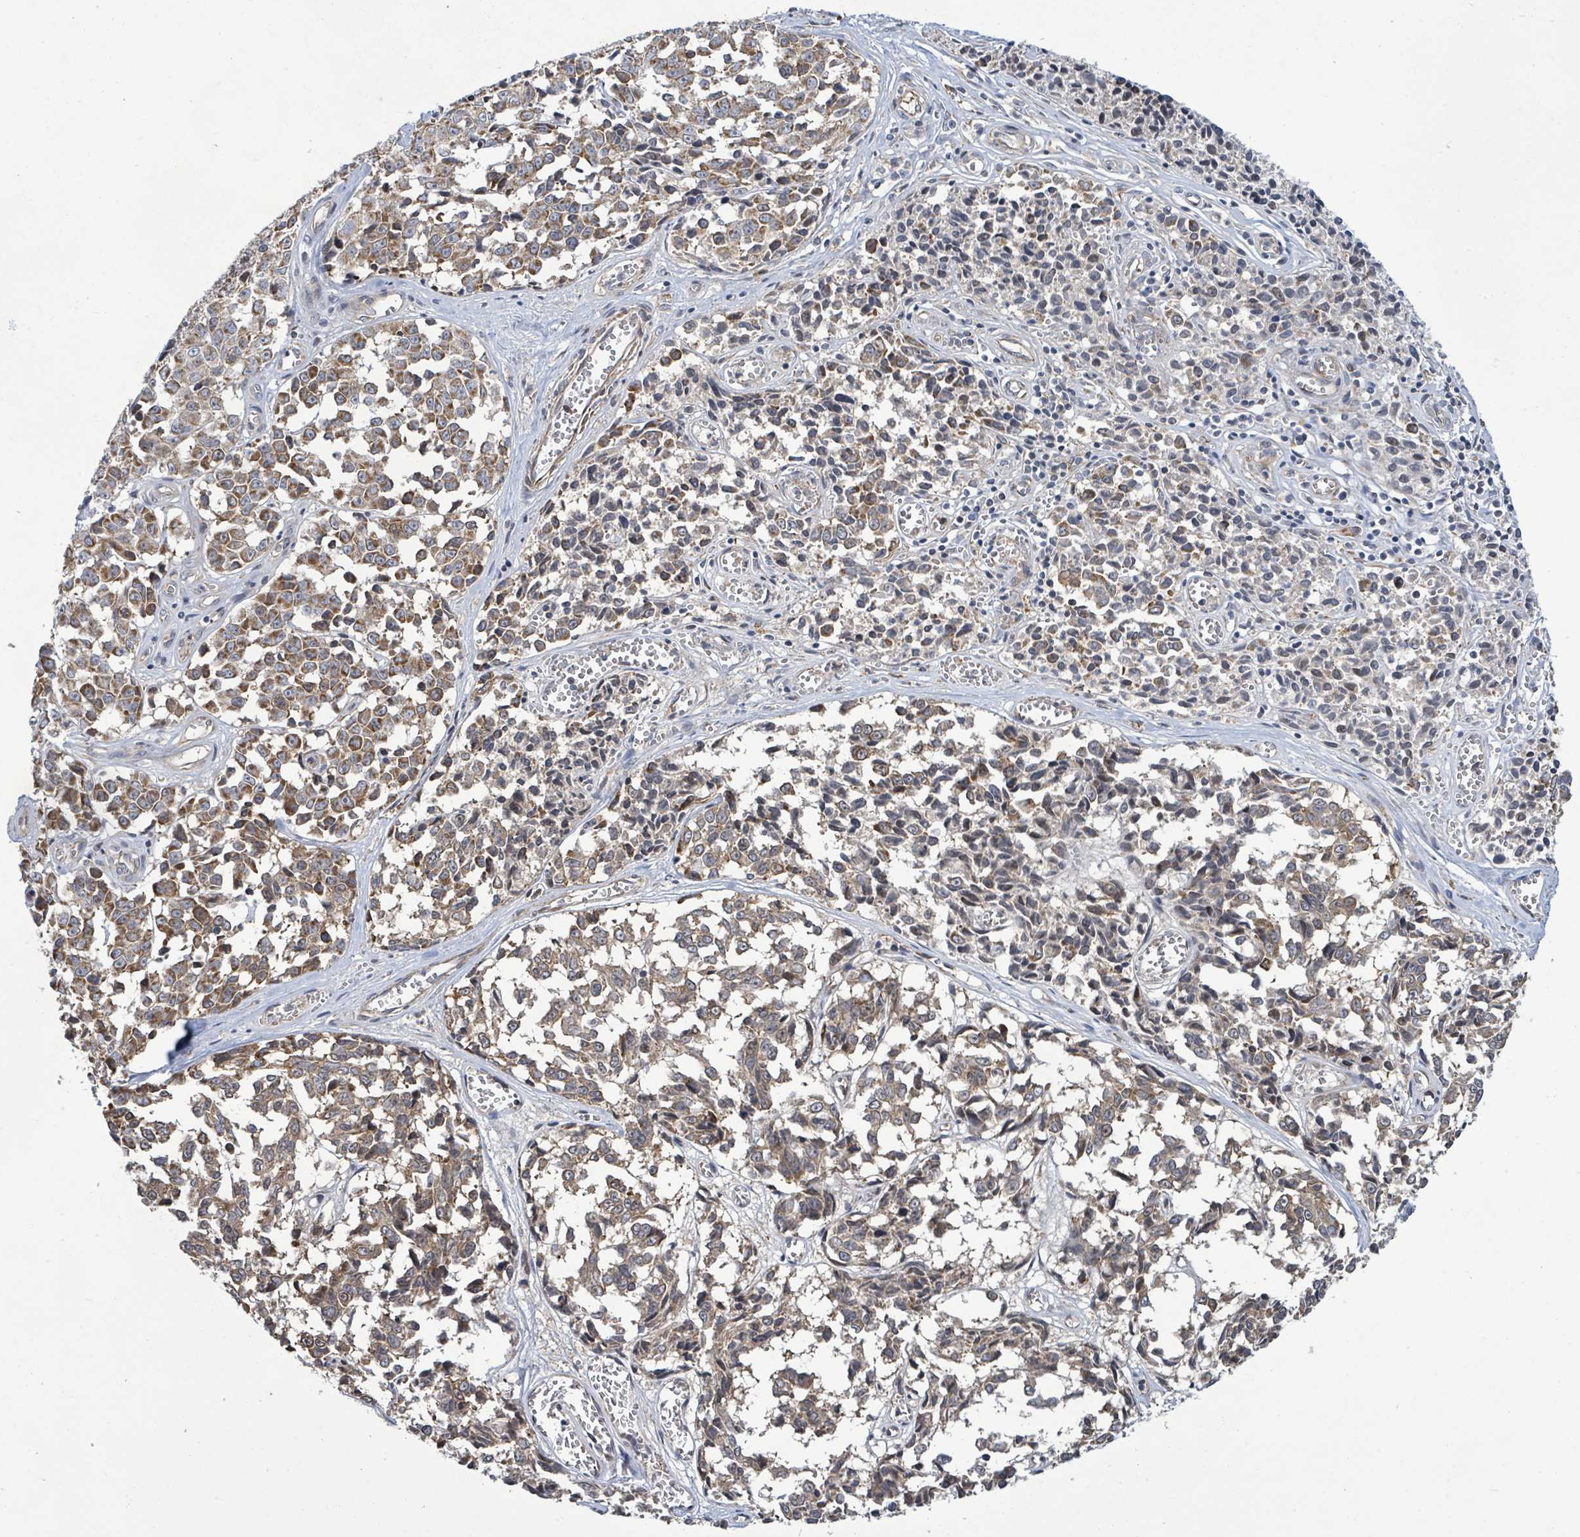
{"staining": {"intensity": "moderate", "quantity": ">75%", "location": "cytoplasmic/membranous"}, "tissue": "melanoma", "cell_type": "Tumor cells", "image_type": "cancer", "snomed": [{"axis": "morphology", "description": "Malignant melanoma, NOS"}, {"axis": "topography", "description": "Skin"}], "caption": "Moderate cytoplasmic/membranous positivity is identified in approximately >75% of tumor cells in melanoma. The protein is shown in brown color, while the nuclei are stained blue.", "gene": "KBTBD11", "patient": {"sex": "female", "age": 64}}